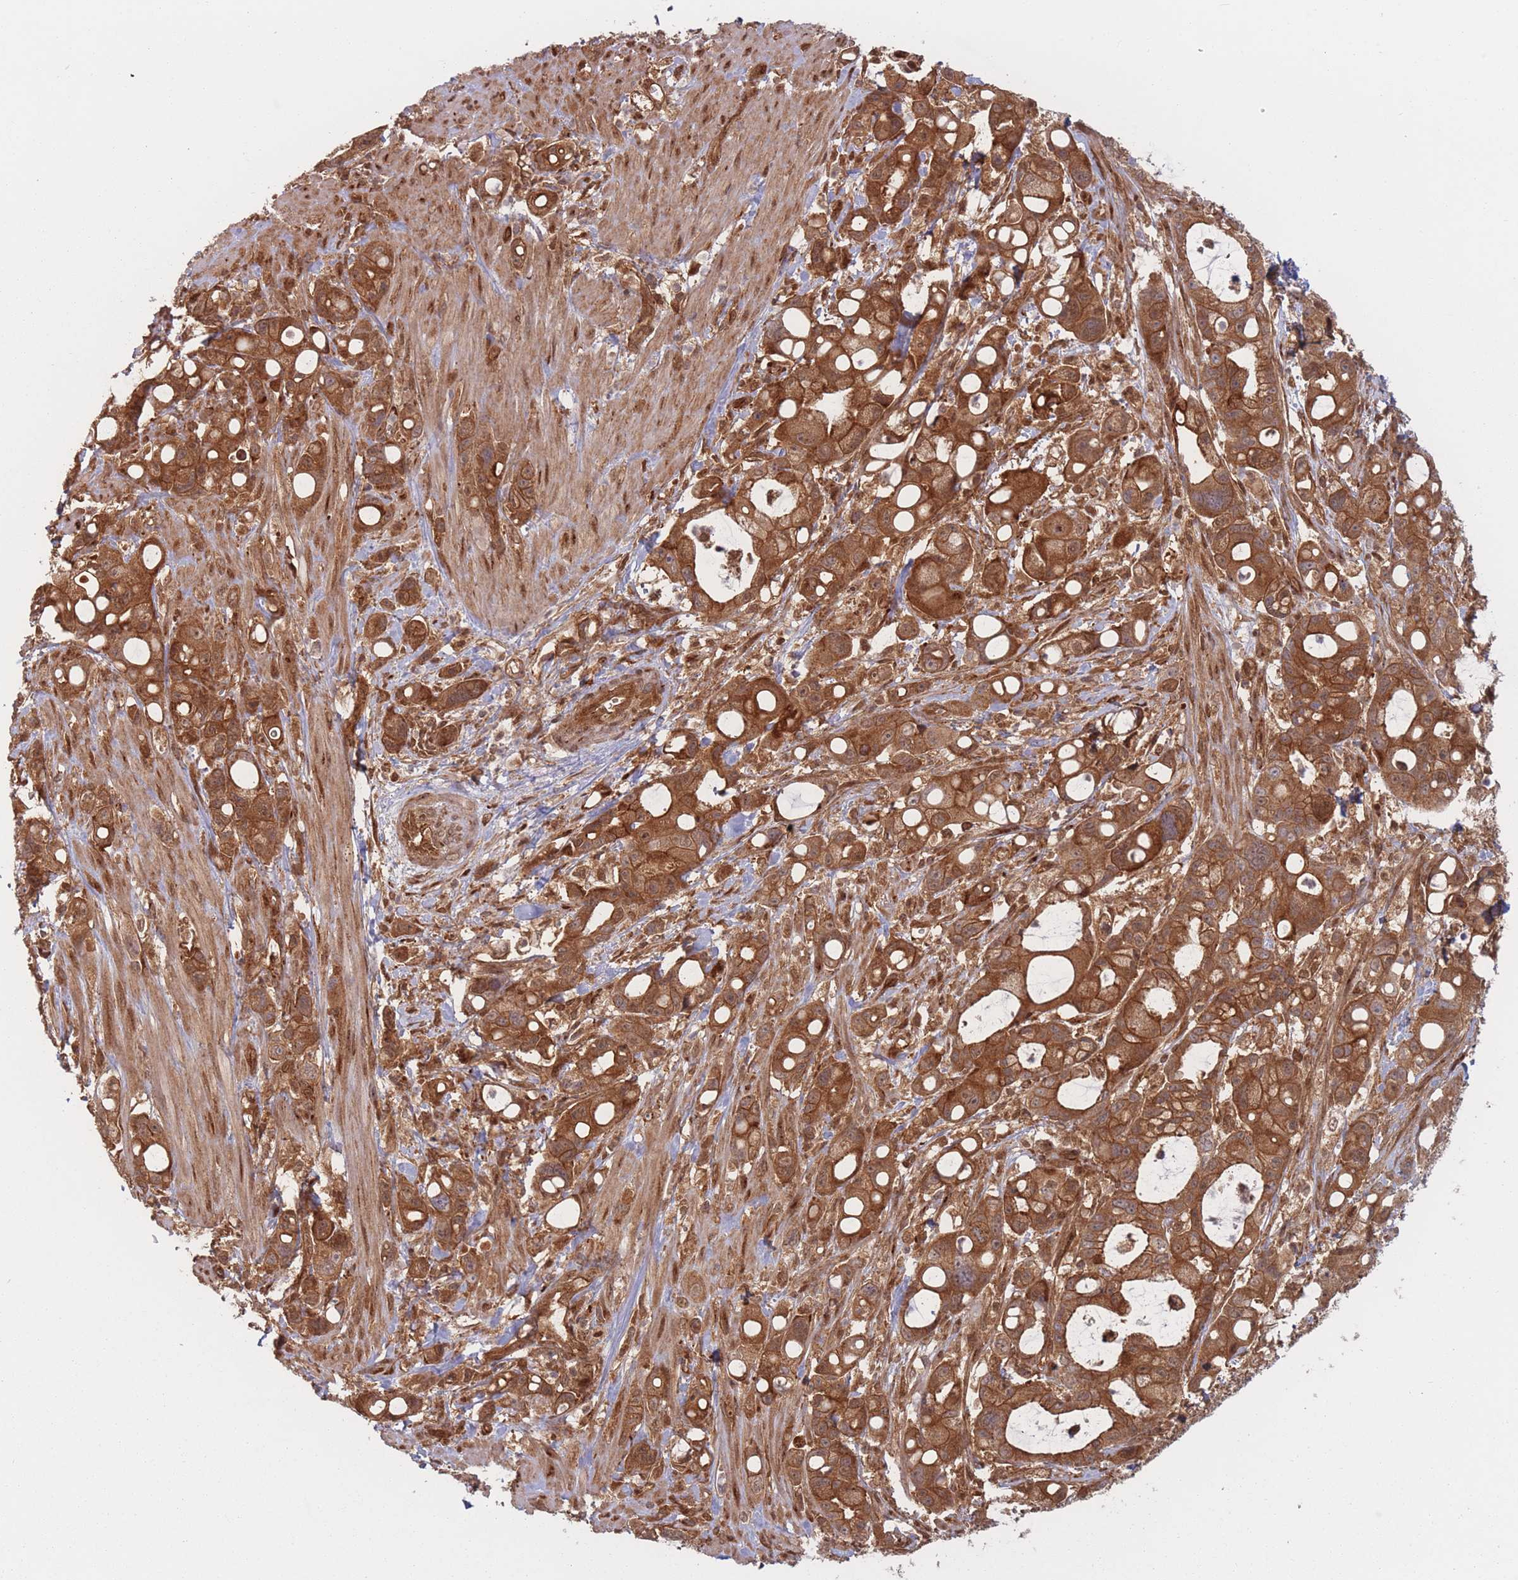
{"staining": {"intensity": "strong", "quantity": ">75%", "location": "cytoplasmic/membranous"}, "tissue": "pancreatic cancer", "cell_type": "Tumor cells", "image_type": "cancer", "snomed": [{"axis": "morphology", "description": "Adenocarcinoma, NOS"}, {"axis": "topography", "description": "Pancreas"}], "caption": "DAB (3,3'-diaminobenzidine) immunohistochemical staining of pancreatic cancer demonstrates strong cytoplasmic/membranous protein expression in approximately >75% of tumor cells.", "gene": "PODXL2", "patient": {"sex": "male", "age": 68}}